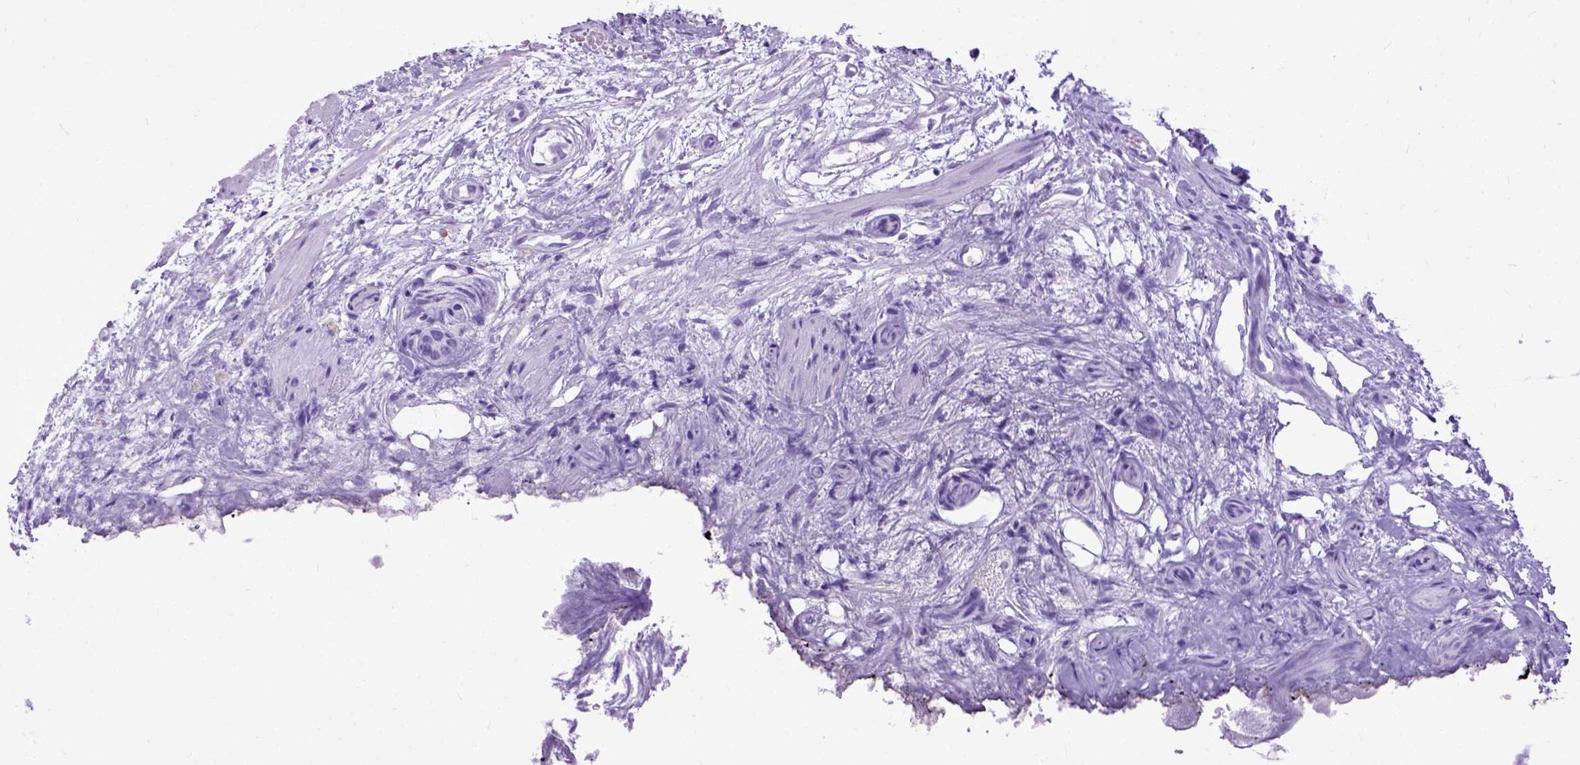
{"staining": {"intensity": "negative", "quantity": "none", "location": "none"}, "tissue": "prostate cancer", "cell_type": "Tumor cells", "image_type": "cancer", "snomed": [{"axis": "morphology", "description": "Adenocarcinoma, High grade"}, {"axis": "topography", "description": "Prostate"}], "caption": "Tumor cells are negative for brown protein staining in high-grade adenocarcinoma (prostate).", "gene": "GNGT1", "patient": {"sex": "male", "age": 53}}